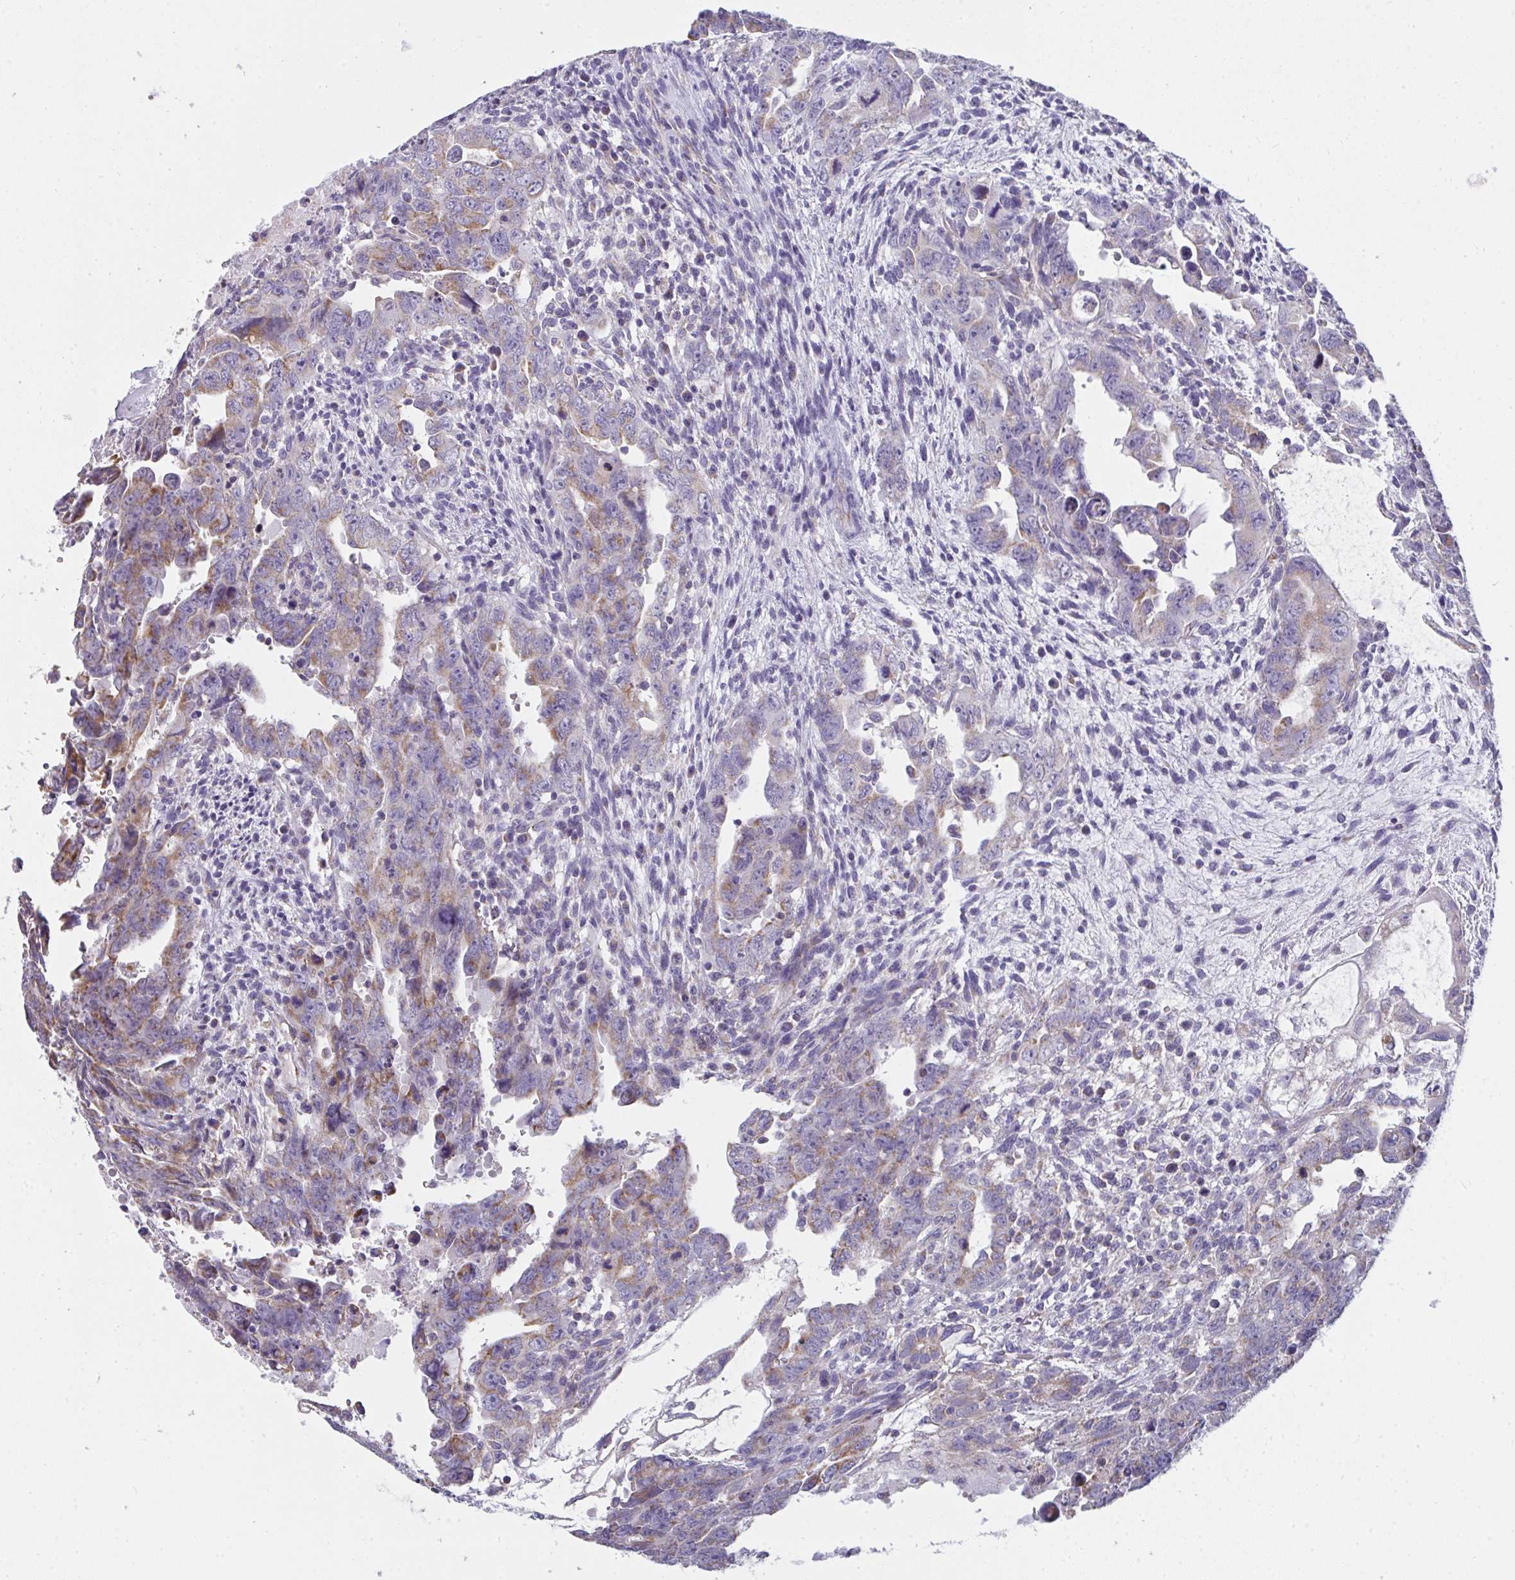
{"staining": {"intensity": "weak", "quantity": "25%-75%", "location": "cytoplasmic/membranous"}, "tissue": "testis cancer", "cell_type": "Tumor cells", "image_type": "cancer", "snomed": [{"axis": "morphology", "description": "Carcinoma, Embryonal, NOS"}, {"axis": "topography", "description": "Testis"}], "caption": "Testis embryonal carcinoma stained with DAB (3,3'-diaminobenzidine) immunohistochemistry (IHC) exhibits low levels of weak cytoplasmic/membranous expression in about 25%-75% of tumor cells.", "gene": "FAHD1", "patient": {"sex": "male", "age": 24}}